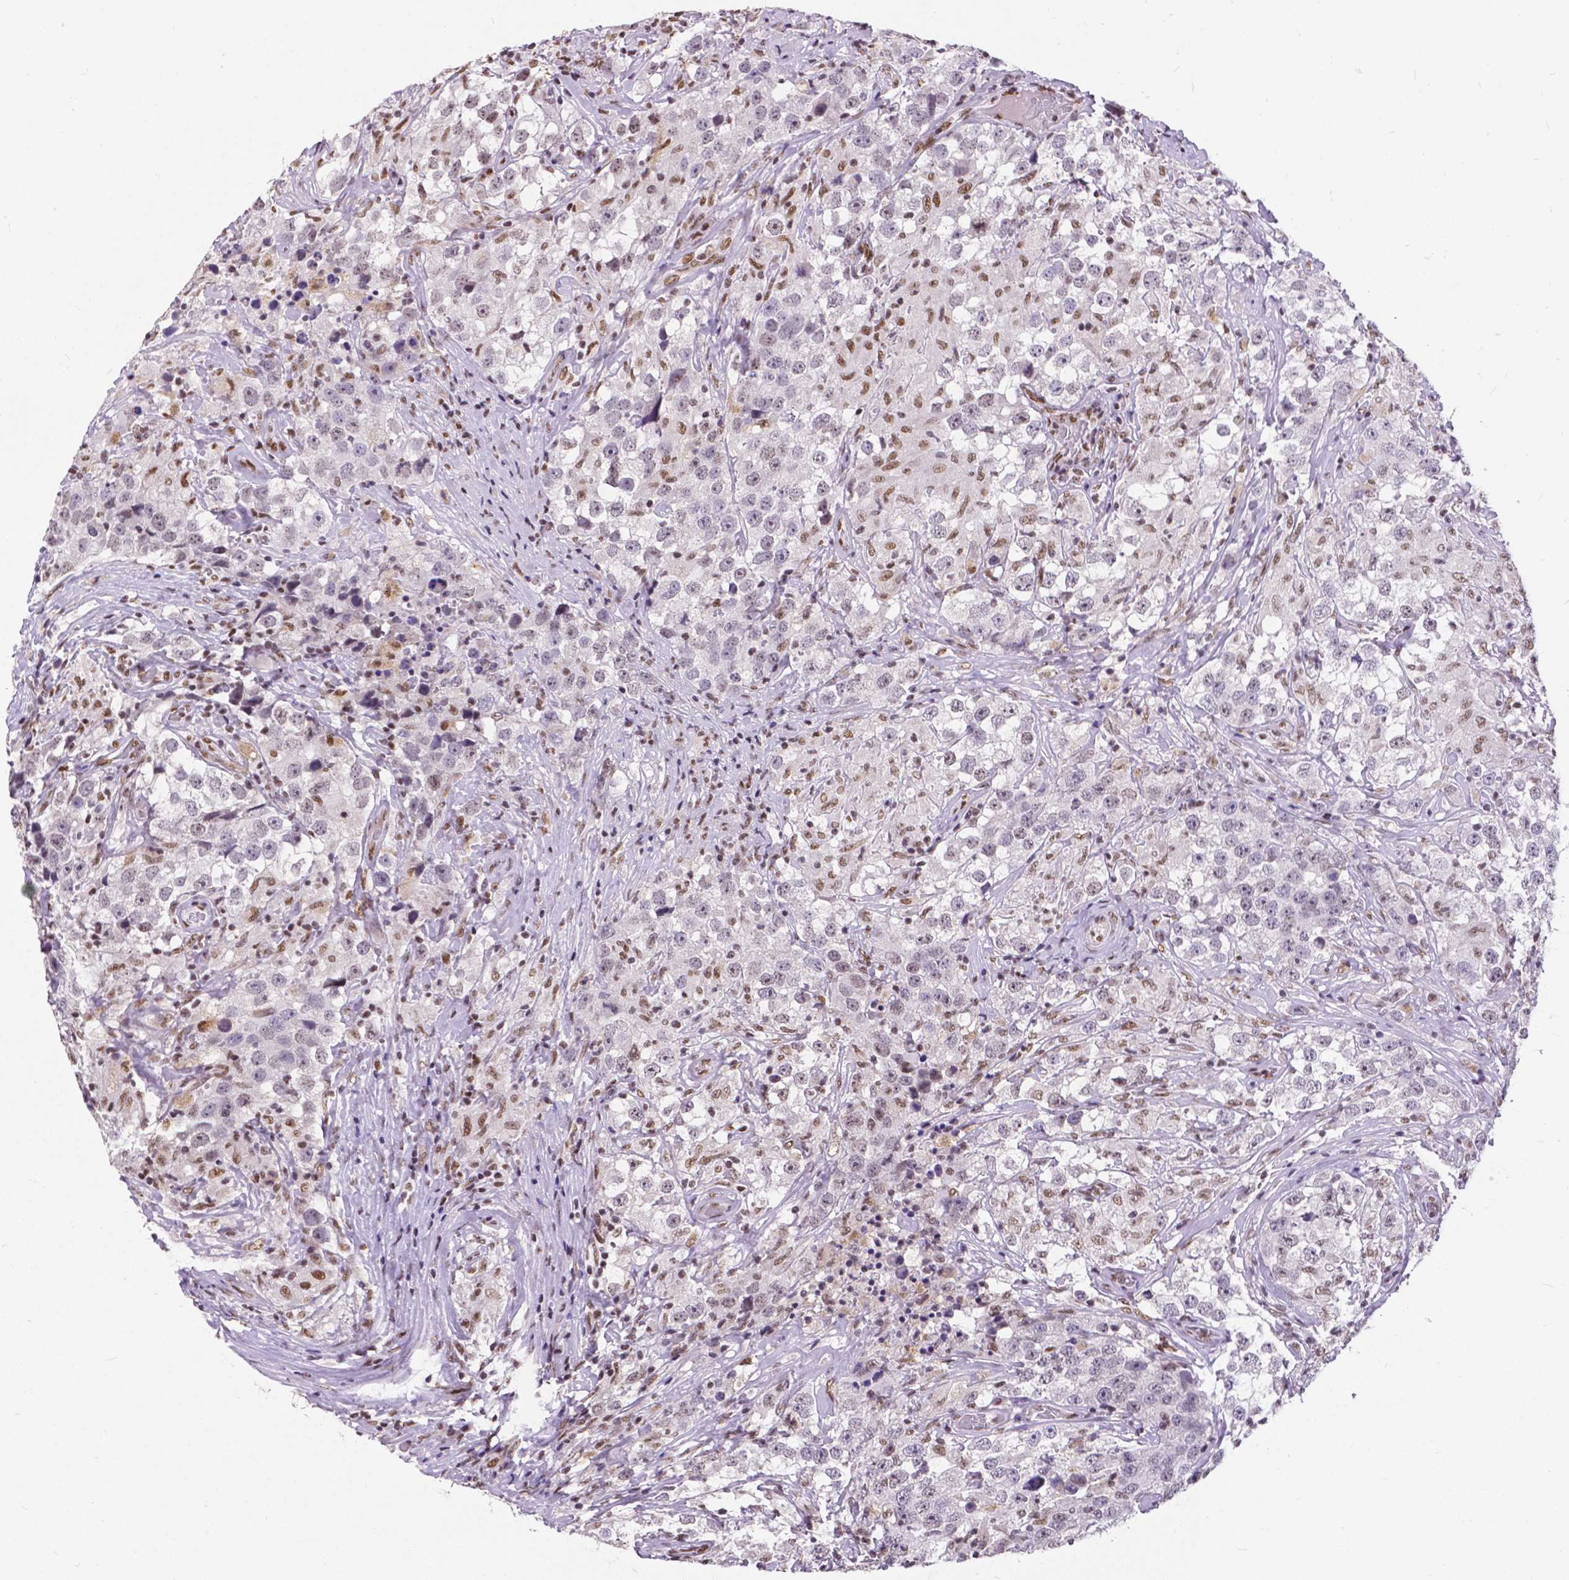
{"staining": {"intensity": "negative", "quantity": "none", "location": "none"}, "tissue": "testis cancer", "cell_type": "Tumor cells", "image_type": "cancer", "snomed": [{"axis": "morphology", "description": "Seminoma, NOS"}, {"axis": "topography", "description": "Testis"}], "caption": "Testis cancer was stained to show a protein in brown. There is no significant expression in tumor cells.", "gene": "ATRX", "patient": {"sex": "male", "age": 46}}